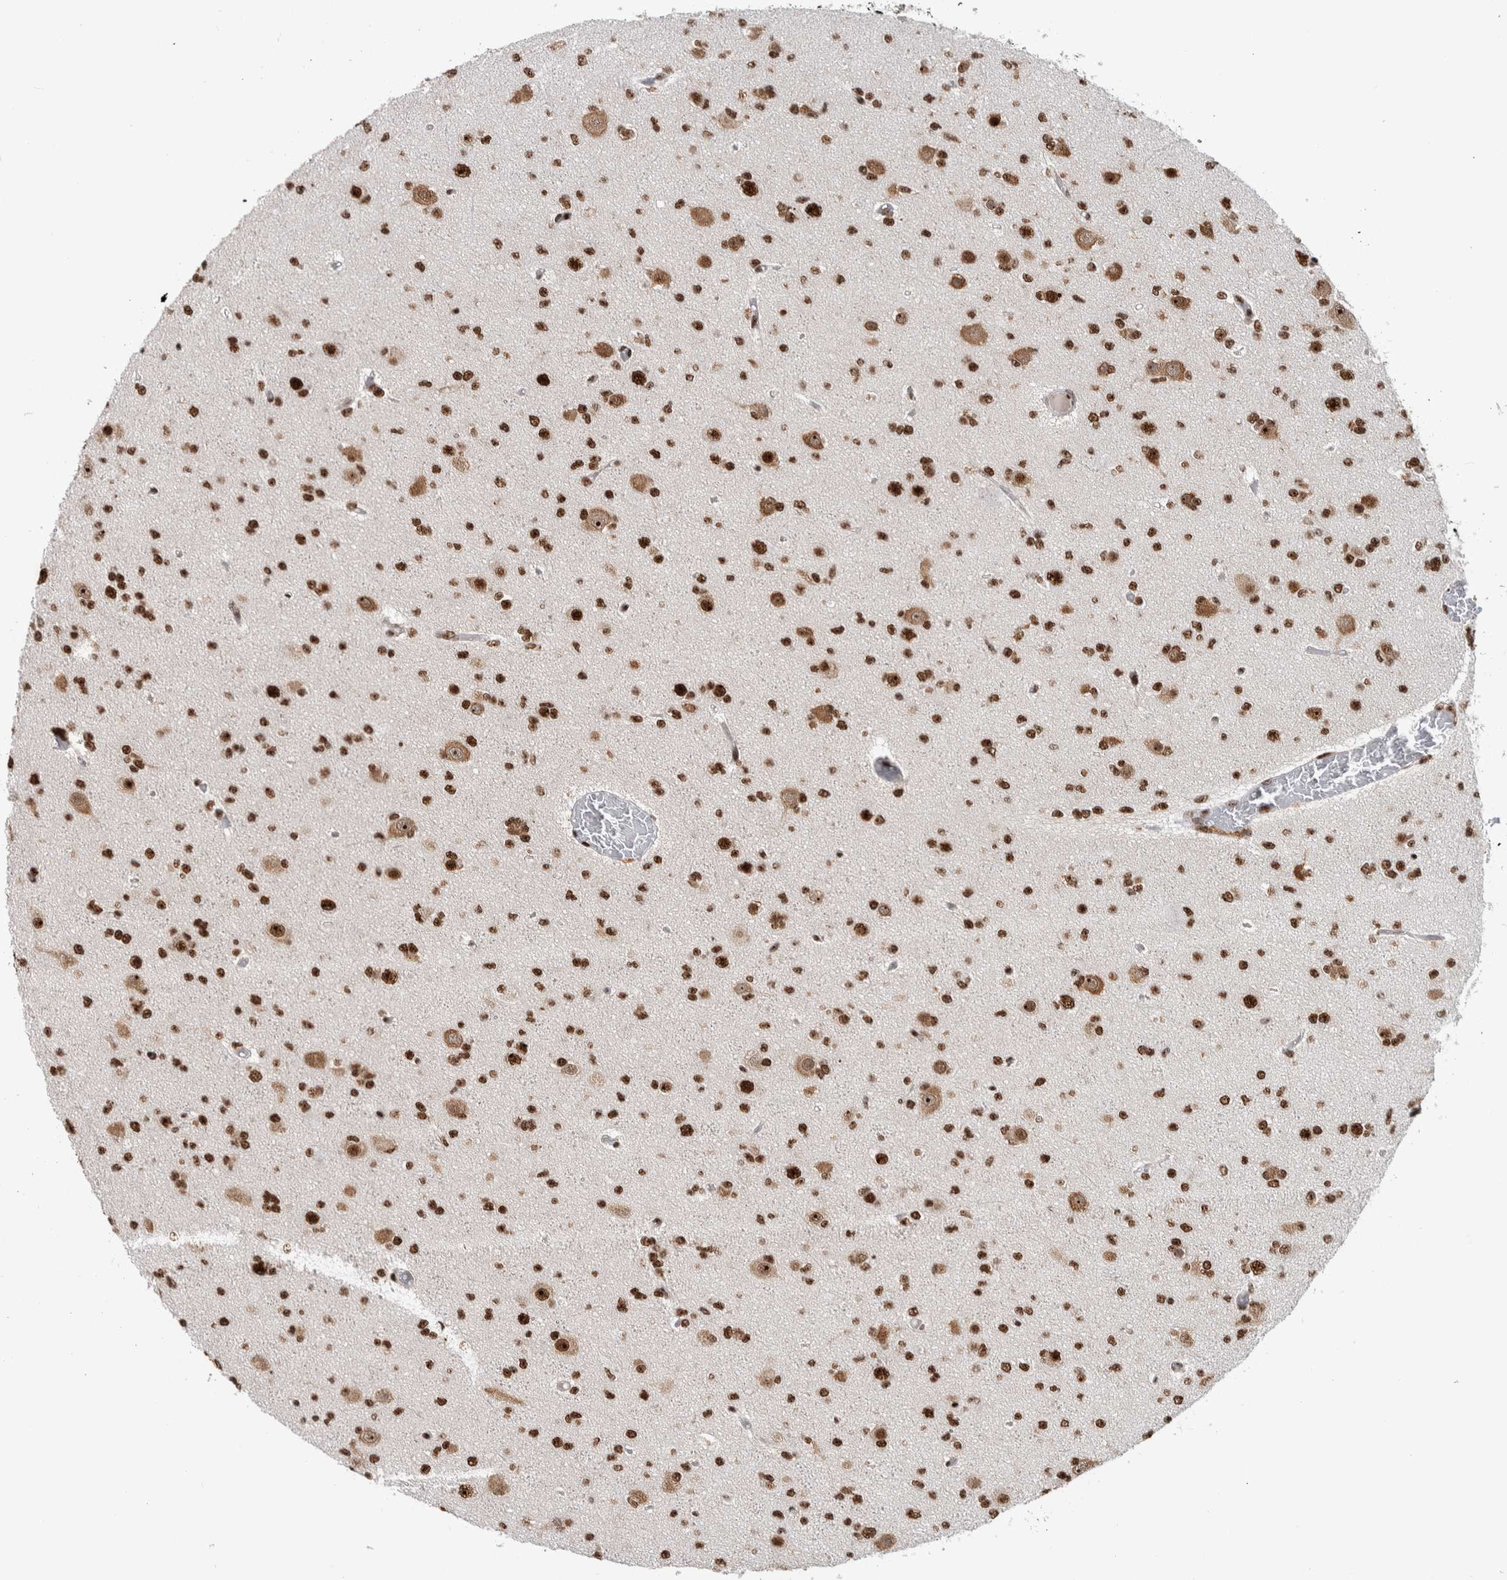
{"staining": {"intensity": "strong", "quantity": ">75%", "location": "nuclear"}, "tissue": "glioma", "cell_type": "Tumor cells", "image_type": "cancer", "snomed": [{"axis": "morphology", "description": "Glioma, malignant, Low grade"}, {"axis": "topography", "description": "Brain"}], "caption": "A brown stain highlights strong nuclear staining of a protein in human glioma tumor cells.", "gene": "NCL", "patient": {"sex": "female", "age": 22}}